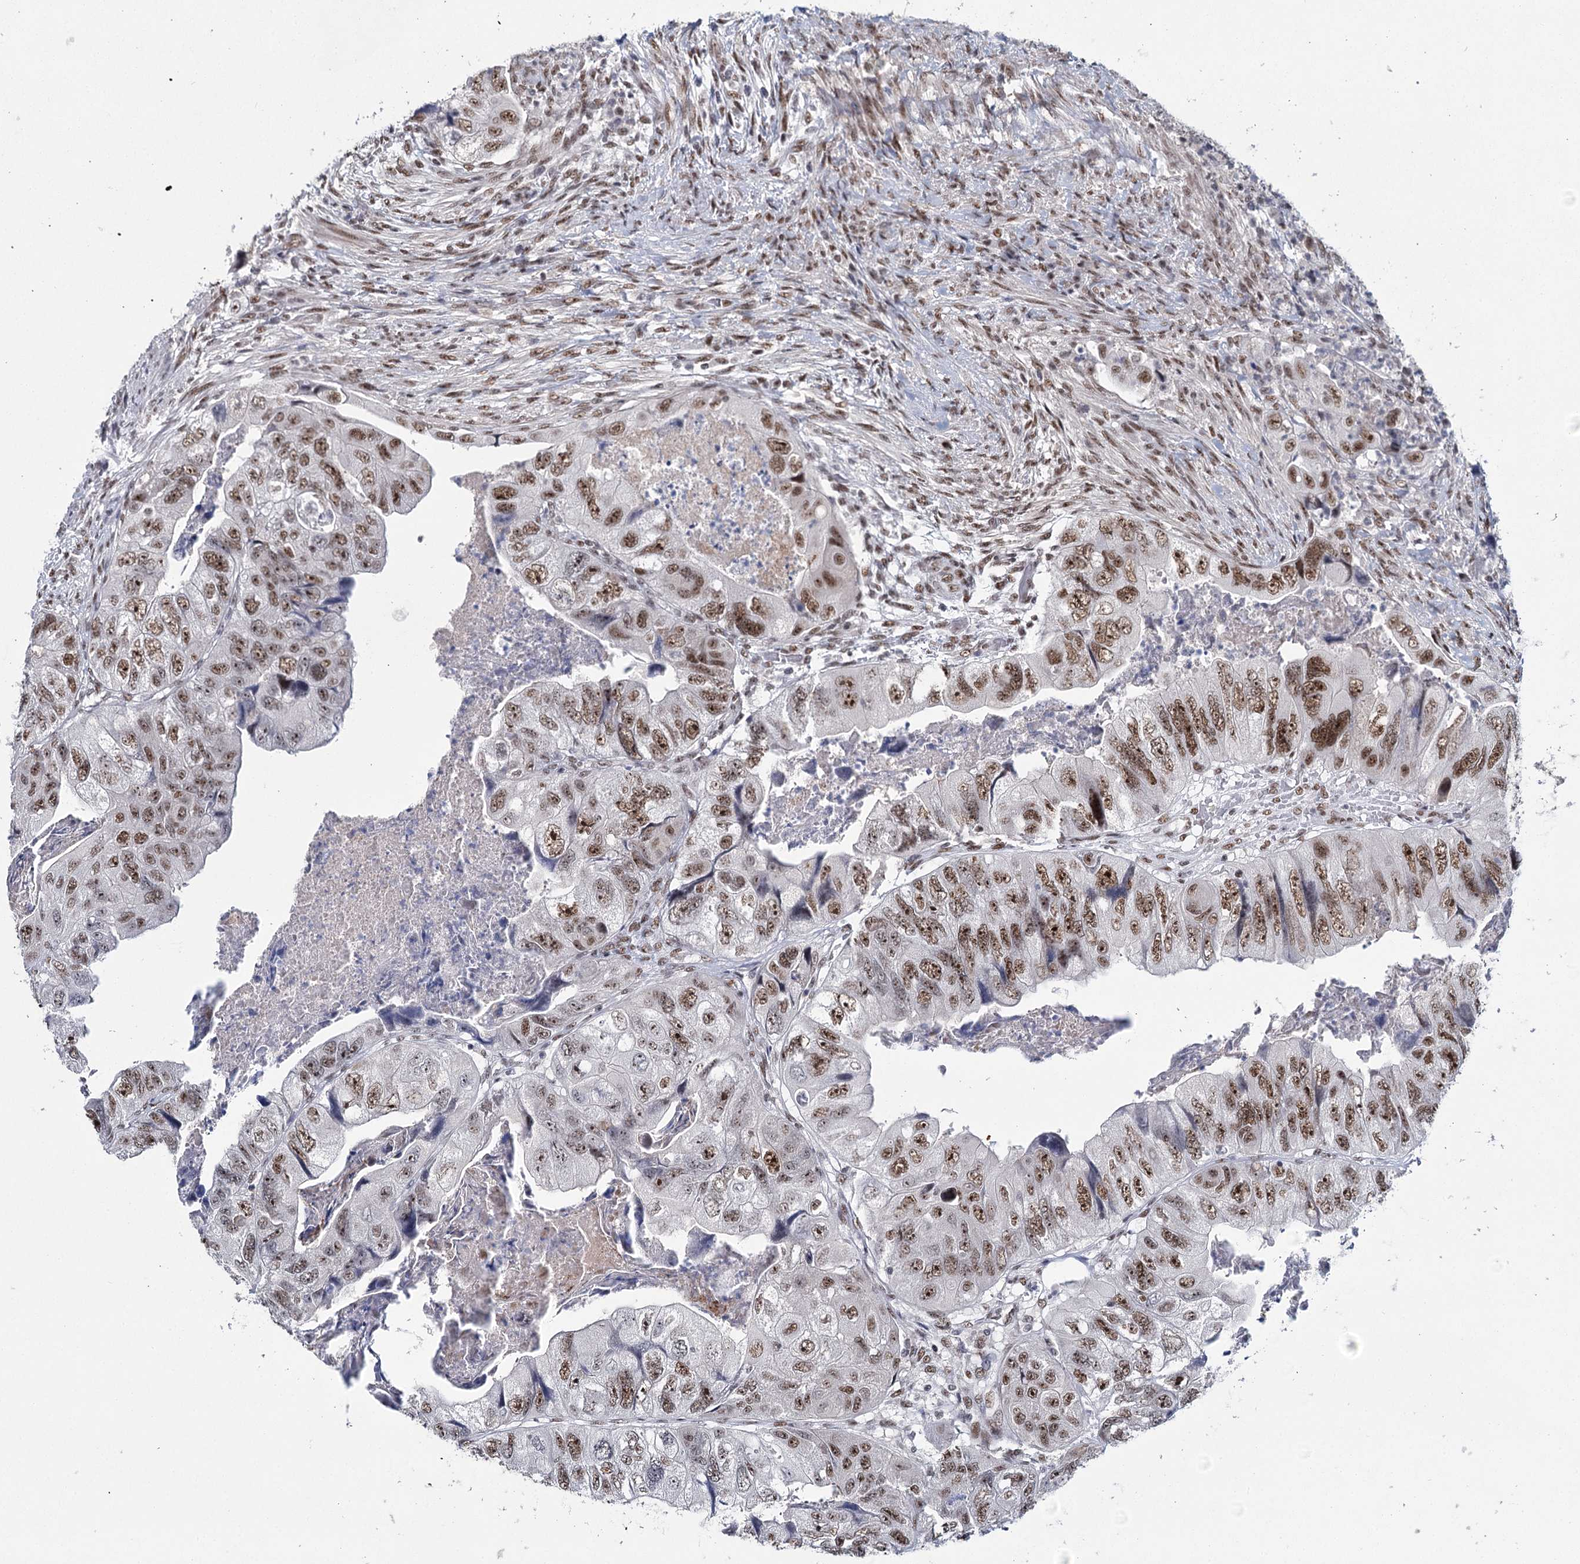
{"staining": {"intensity": "strong", "quantity": ">75%", "location": "nuclear"}, "tissue": "colorectal cancer", "cell_type": "Tumor cells", "image_type": "cancer", "snomed": [{"axis": "morphology", "description": "Adenocarcinoma, NOS"}, {"axis": "topography", "description": "Rectum"}], "caption": "IHC micrograph of neoplastic tissue: colorectal cancer stained using immunohistochemistry (IHC) exhibits high levels of strong protein expression localized specifically in the nuclear of tumor cells, appearing as a nuclear brown color.", "gene": "SCAF8", "patient": {"sex": "male", "age": 63}}